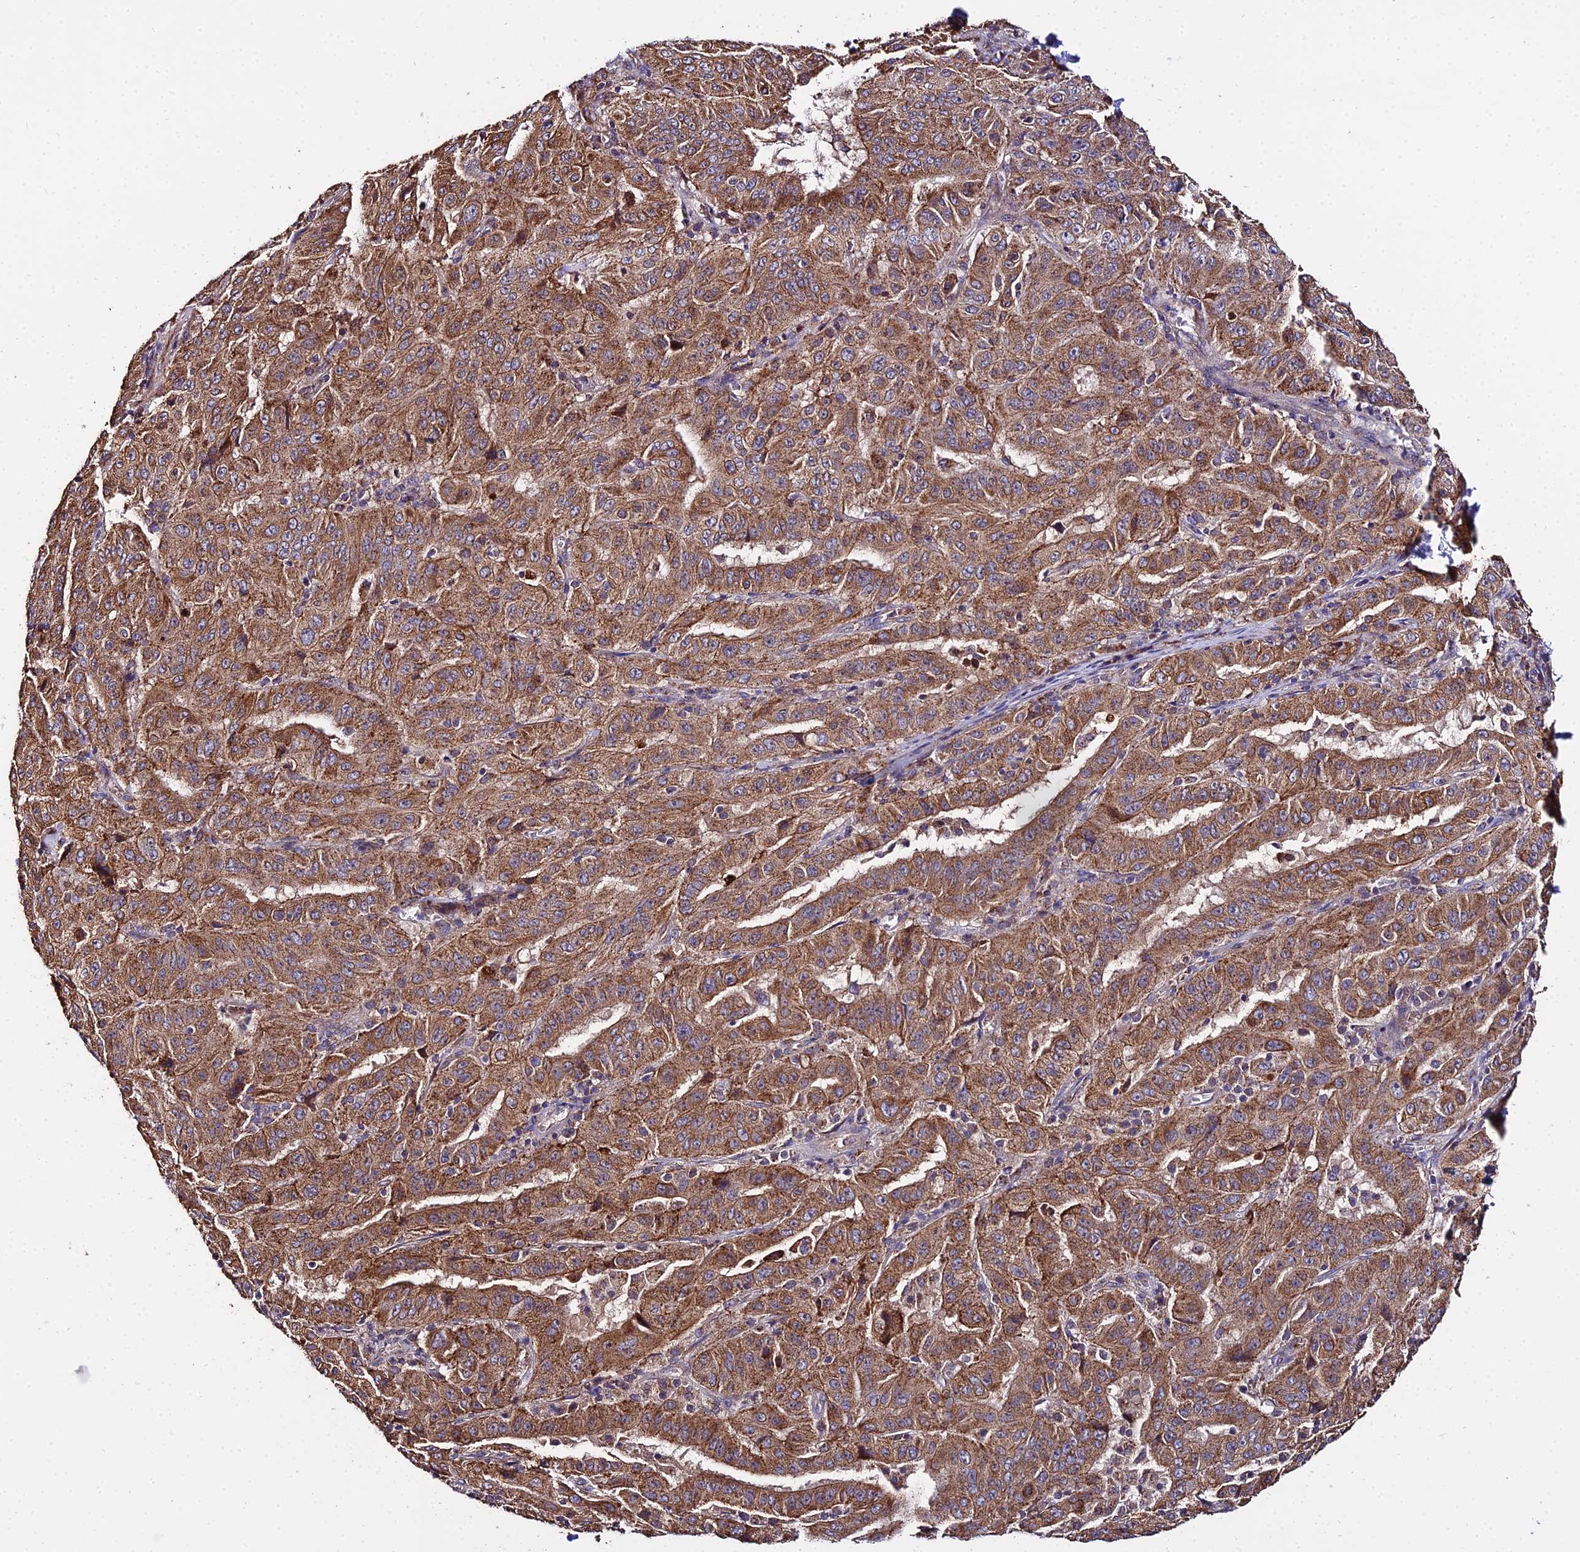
{"staining": {"intensity": "strong", "quantity": ">75%", "location": "cytoplasmic/membranous"}, "tissue": "pancreatic cancer", "cell_type": "Tumor cells", "image_type": "cancer", "snomed": [{"axis": "morphology", "description": "Adenocarcinoma, NOS"}, {"axis": "topography", "description": "Pancreas"}], "caption": "The micrograph exhibits immunohistochemical staining of pancreatic cancer. There is strong cytoplasmic/membranous staining is identified in about >75% of tumor cells. Using DAB (3,3'-diaminobenzidine) (brown) and hematoxylin (blue) stains, captured at high magnification using brightfield microscopy.", "gene": "PEX19", "patient": {"sex": "male", "age": 63}}